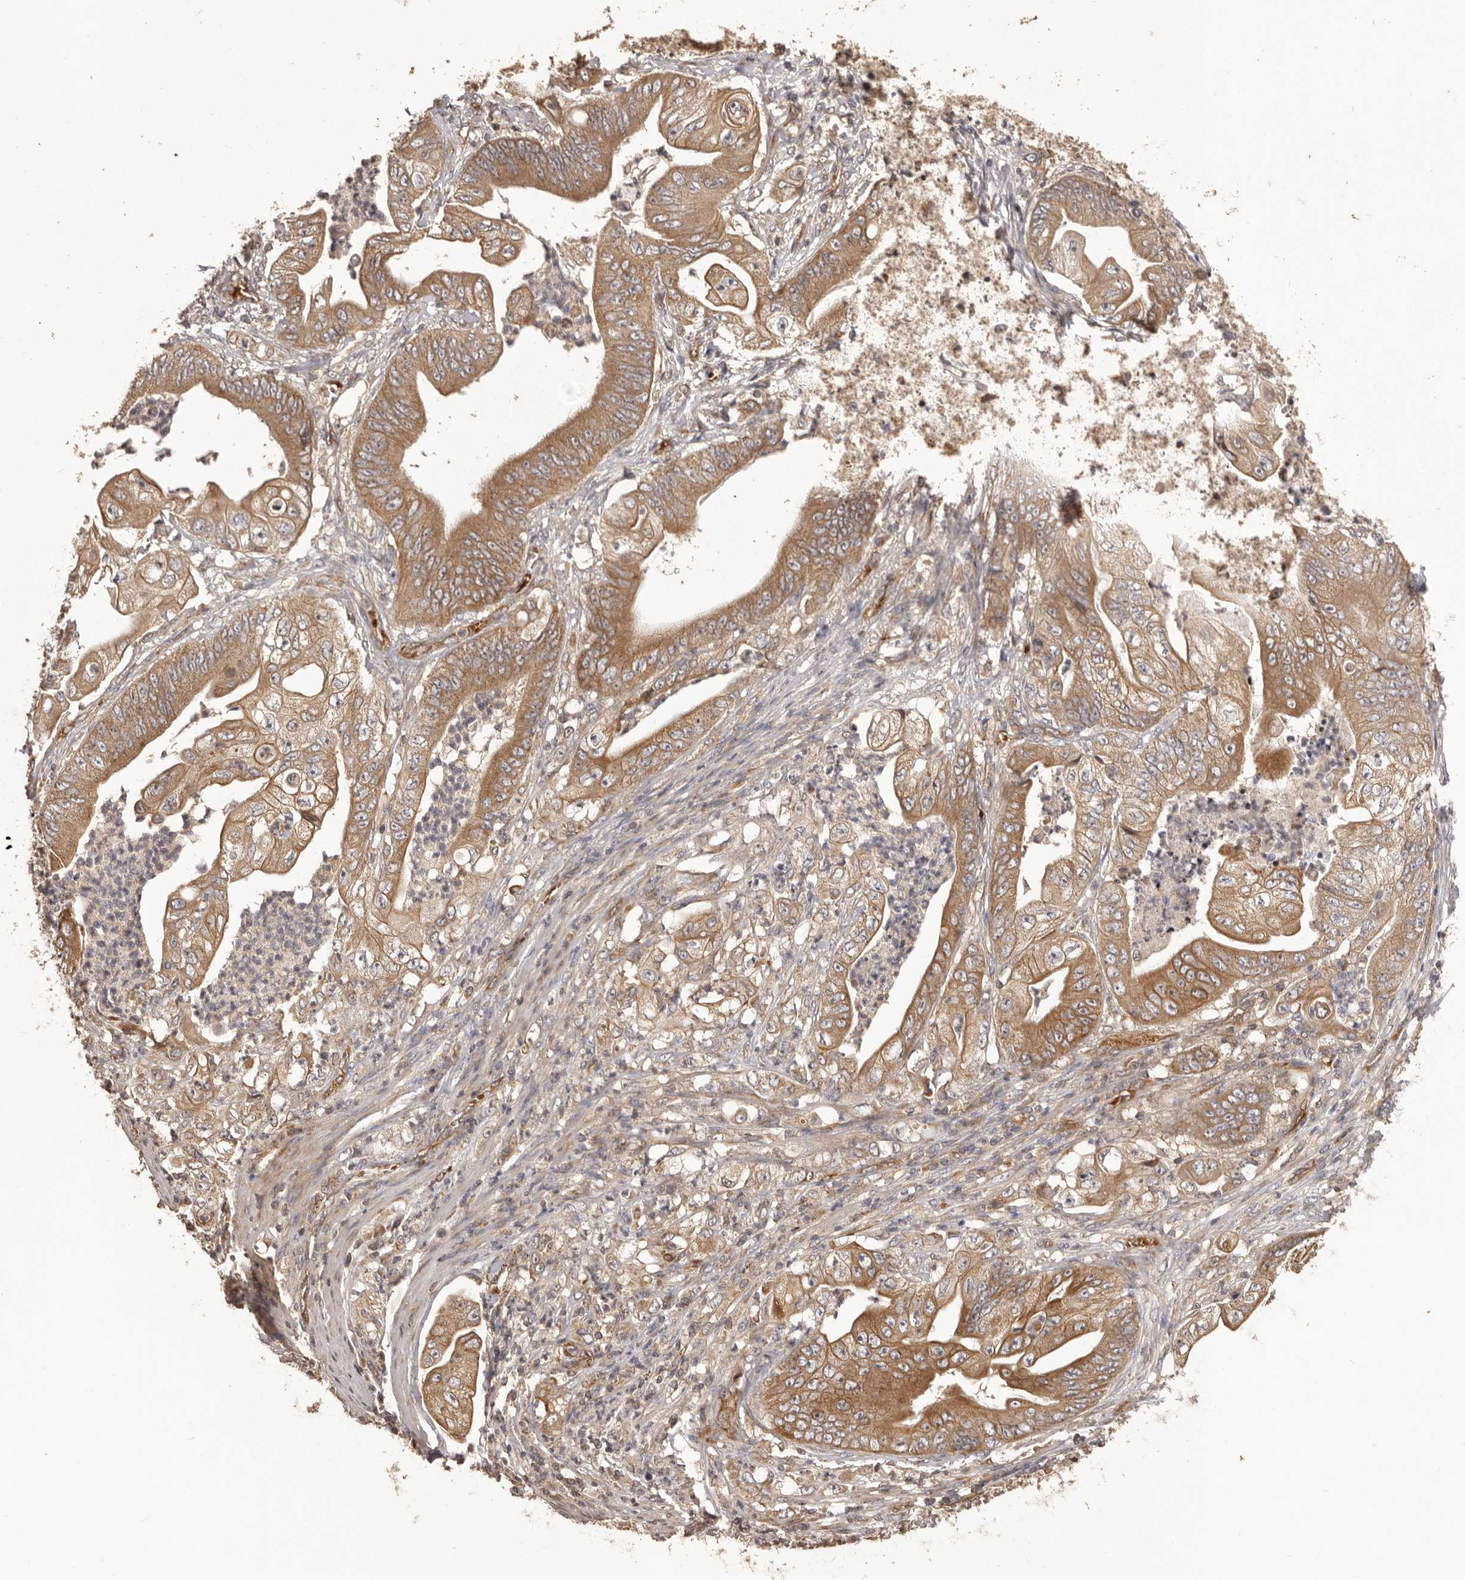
{"staining": {"intensity": "moderate", "quantity": ">75%", "location": "cytoplasmic/membranous"}, "tissue": "stomach cancer", "cell_type": "Tumor cells", "image_type": "cancer", "snomed": [{"axis": "morphology", "description": "Adenocarcinoma, NOS"}, {"axis": "topography", "description": "Stomach"}], "caption": "A micrograph of human stomach cancer stained for a protein displays moderate cytoplasmic/membranous brown staining in tumor cells. (DAB (3,3'-diaminobenzidine) = brown stain, brightfield microscopy at high magnification).", "gene": "QRSL1", "patient": {"sex": "male", "age": 62}}